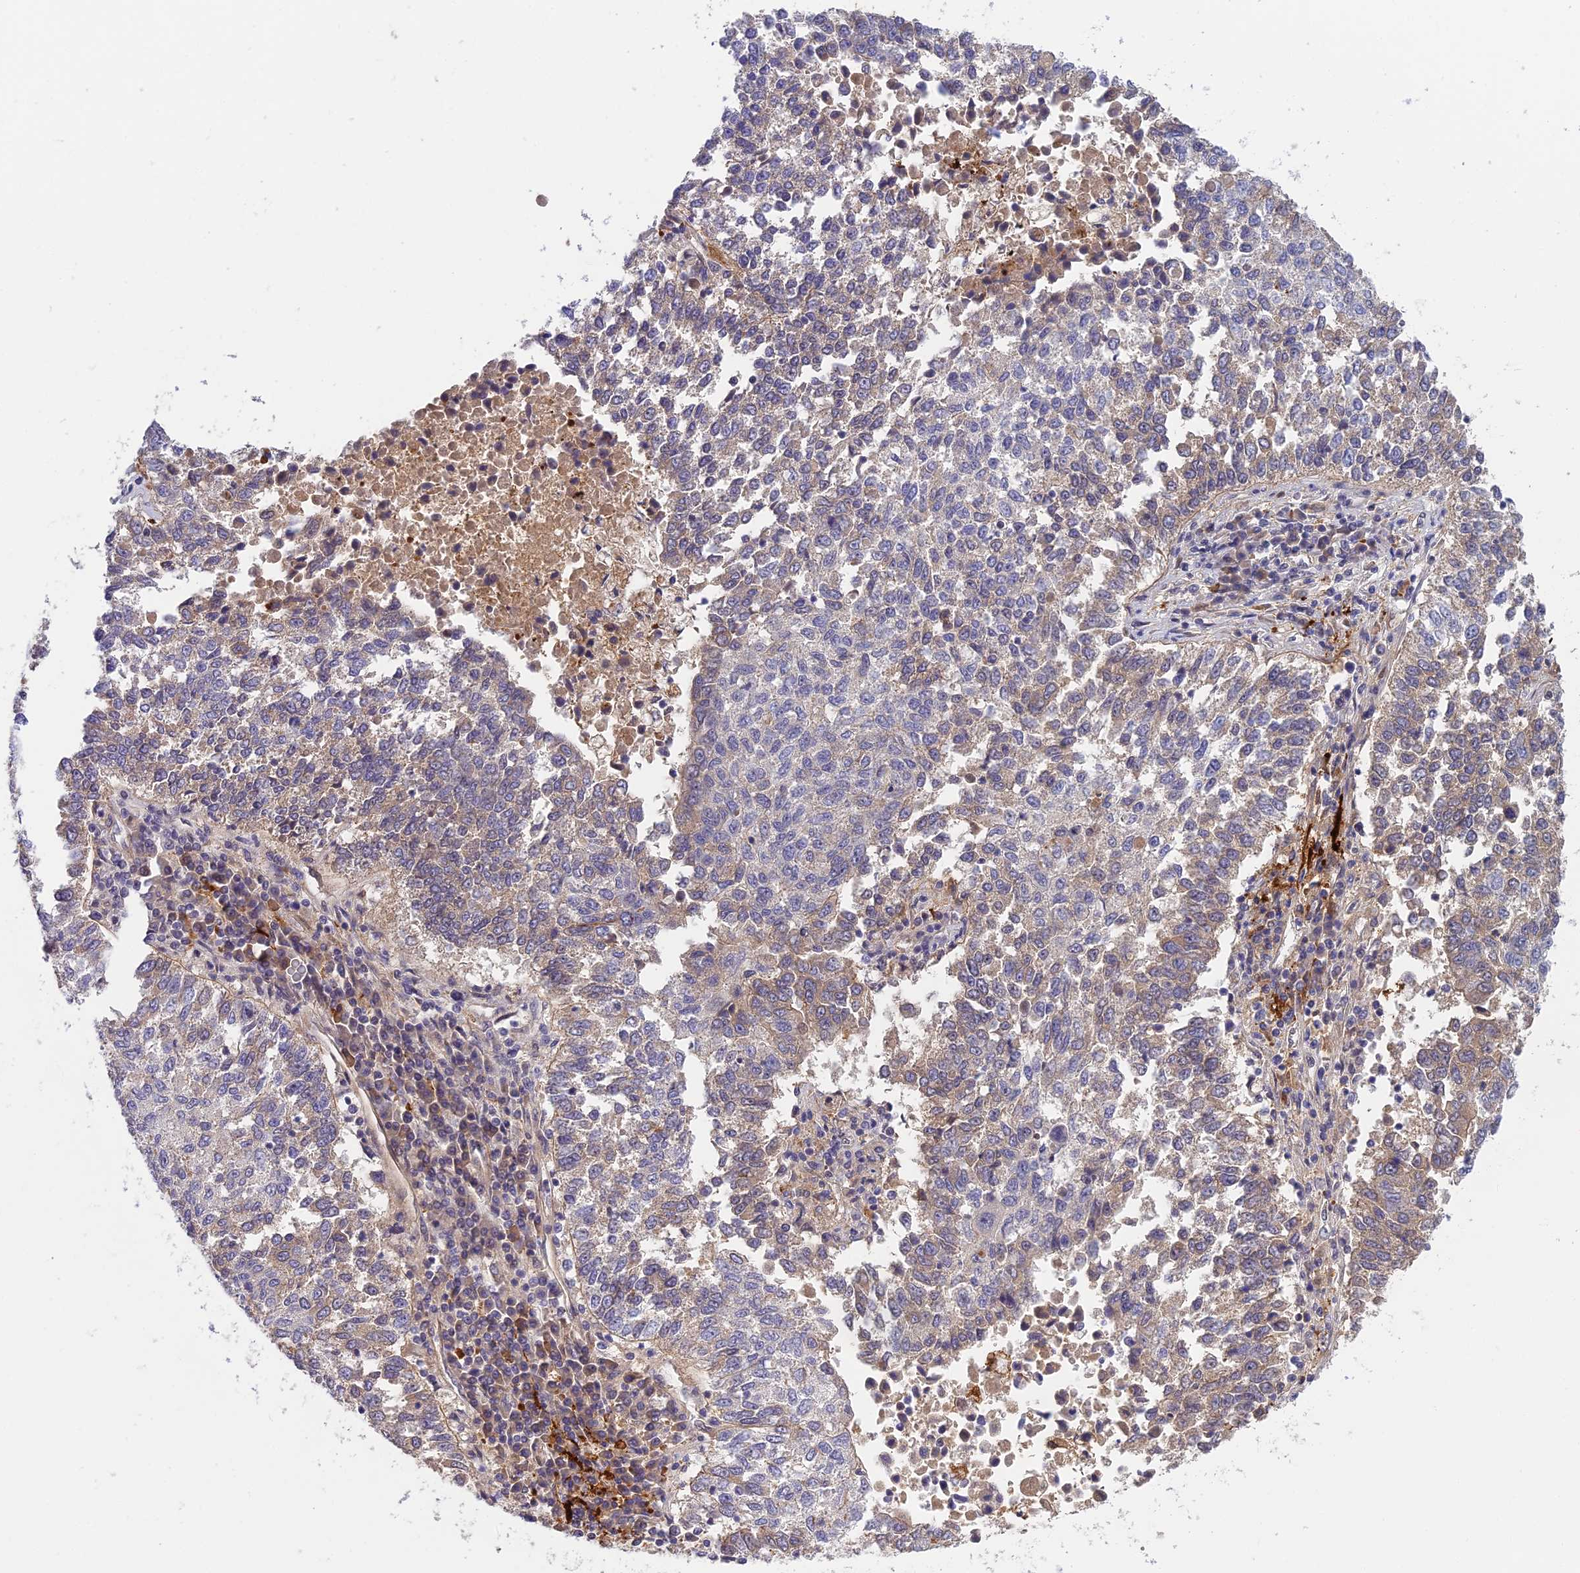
{"staining": {"intensity": "moderate", "quantity": "<25%", "location": "cytoplasmic/membranous"}, "tissue": "lung cancer", "cell_type": "Tumor cells", "image_type": "cancer", "snomed": [{"axis": "morphology", "description": "Squamous cell carcinoma, NOS"}, {"axis": "topography", "description": "Lung"}], "caption": "About <25% of tumor cells in human lung cancer (squamous cell carcinoma) demonstrate moderate cytoplasmic/membranous protein staining as visualized by brown immunohistochemical staining.", "gene": "NSMCE1", "patient": {"sex": "male", "age": 73}}